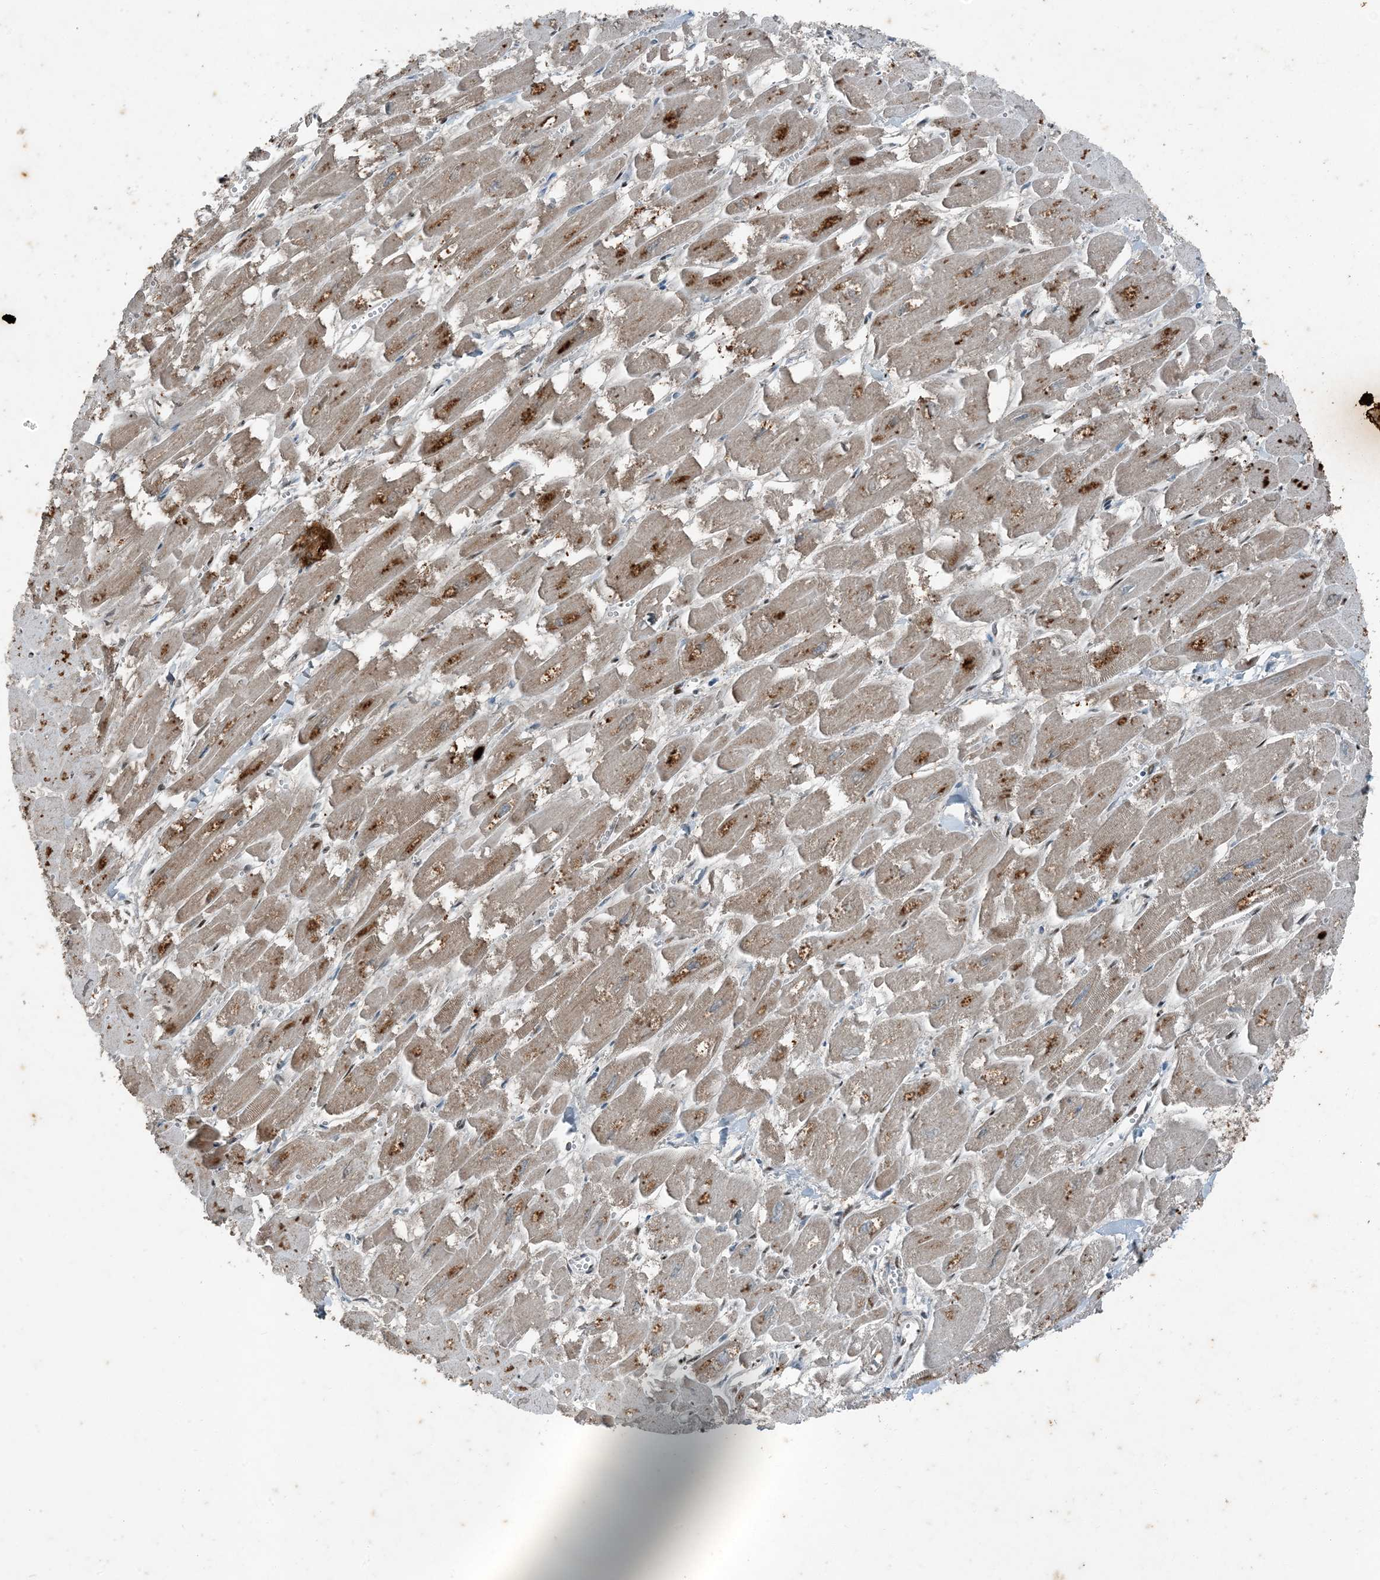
{"staining": {"intensity": "moderate", "quantity": ">75%", "location": "cytoplasmic/membranous"}, "tissue": "heart muscle", "cell_type": "Cardiomyocytes", "image_type": "normal", "snomed": [{"axis": "morphology", "description": "Normal tissue, NOS"}, {"axis": "topography", "description": "Heart"}], "caption": "Immunohistochemistry (IHC) micrograph of normal heart muscle: heart muscle stained using IHC reveals medium levels of moderate protein expression localized specifically in the cytoplasmic/membranous of cardiomyocytes, appearing as a cytoplasmic/membranous brown color.", "gene": "TADA2B", "patient": {"sex": "male", "age": 54}}